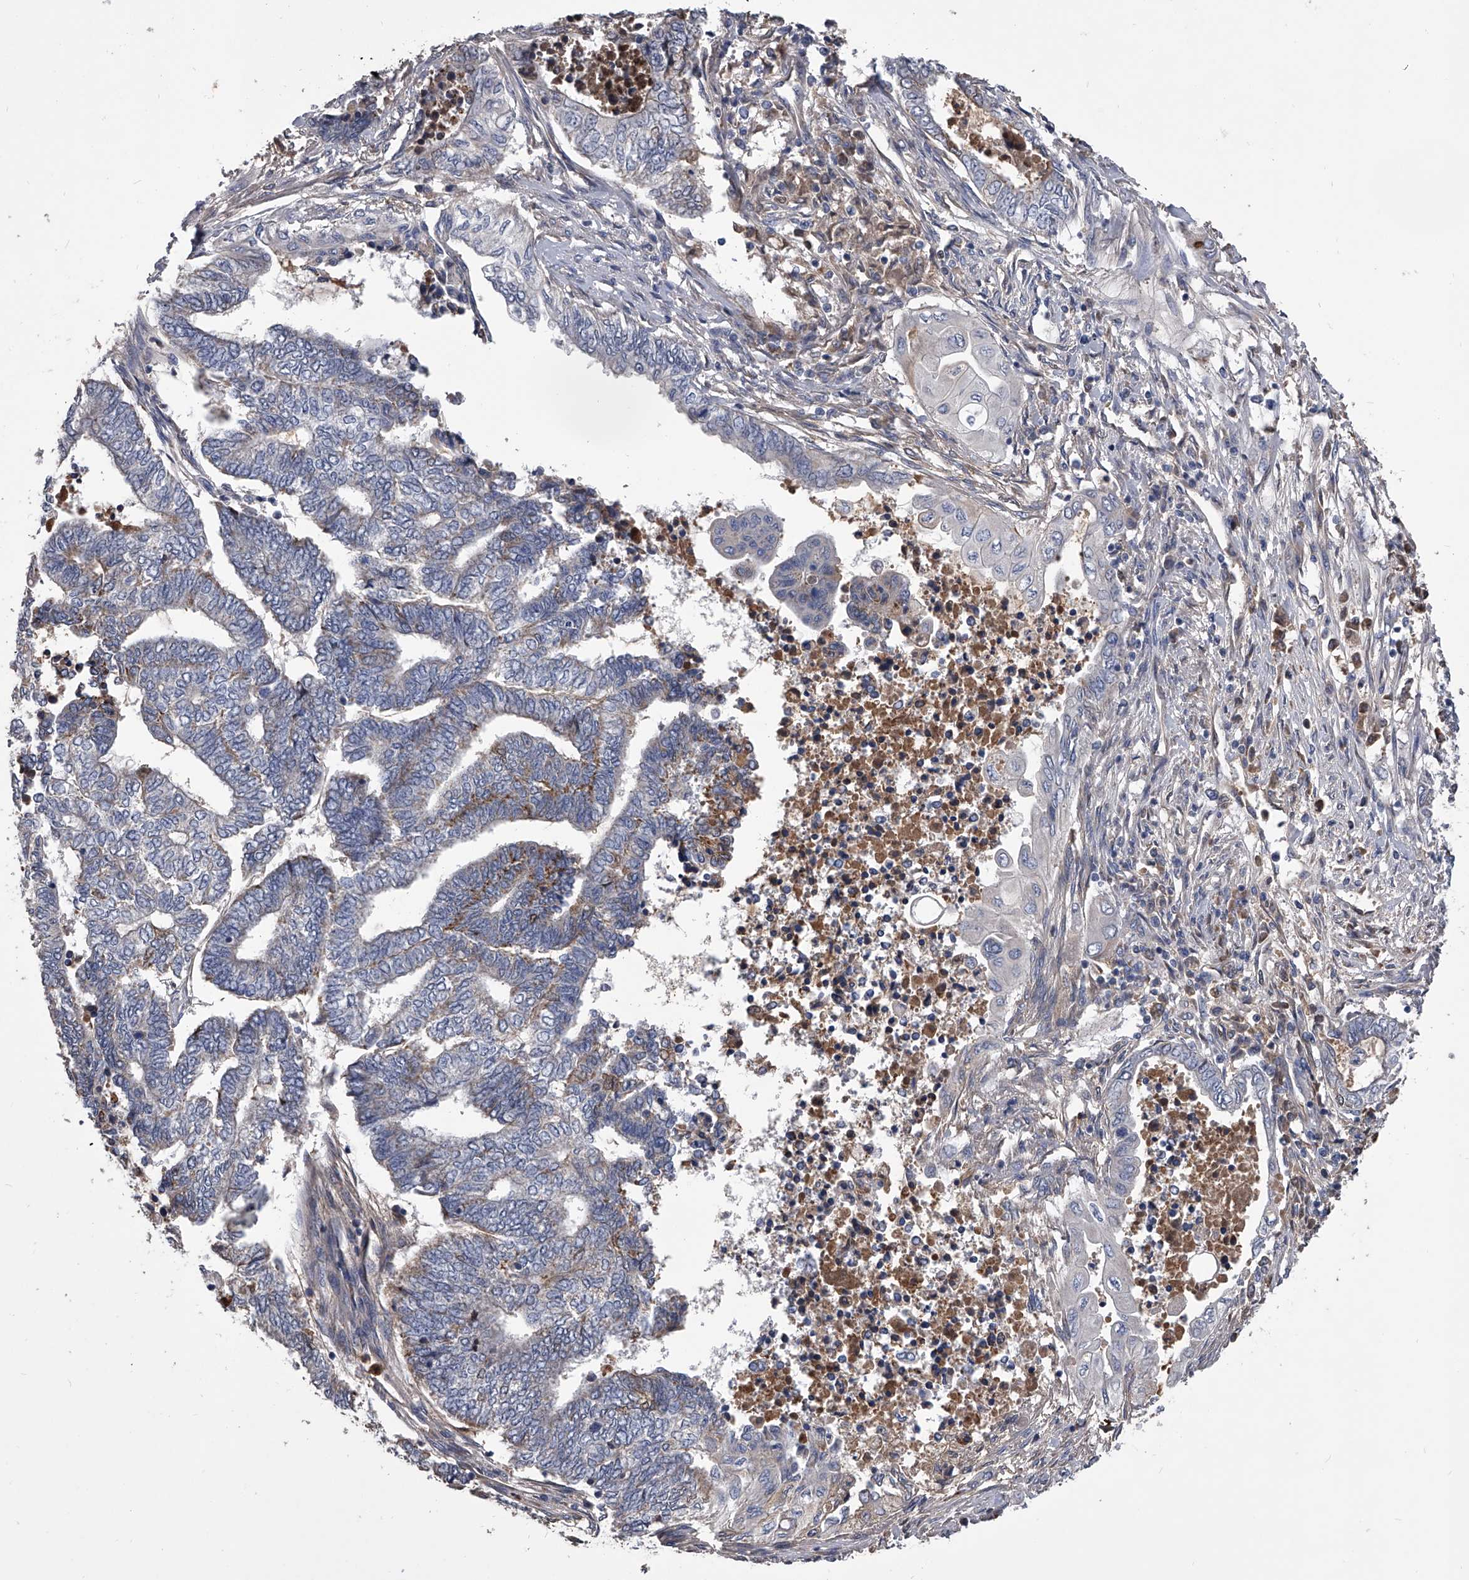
{"staining": {"intensity": "weak", "quantity": "<25%", "location": "cytoplasmic/membranous"}, "tissue": "endometrial cancer", "cell_type": "Tumor cells", "image_type": "cancer", "snomed": [{"axis": "morphology", "description": "Adenocarcinoma, NOS"}, {"axis": "topography", "description": "Uterus"}, {"axis": "topography", "description": "Endometrium"}], "caption": "The immunohistochemistry image has no significant positivity in tumor cells of endometrial adenocarcinoma tissue.", "gene": "NRP1", "patient": {"sex": "female", "age": 70}}